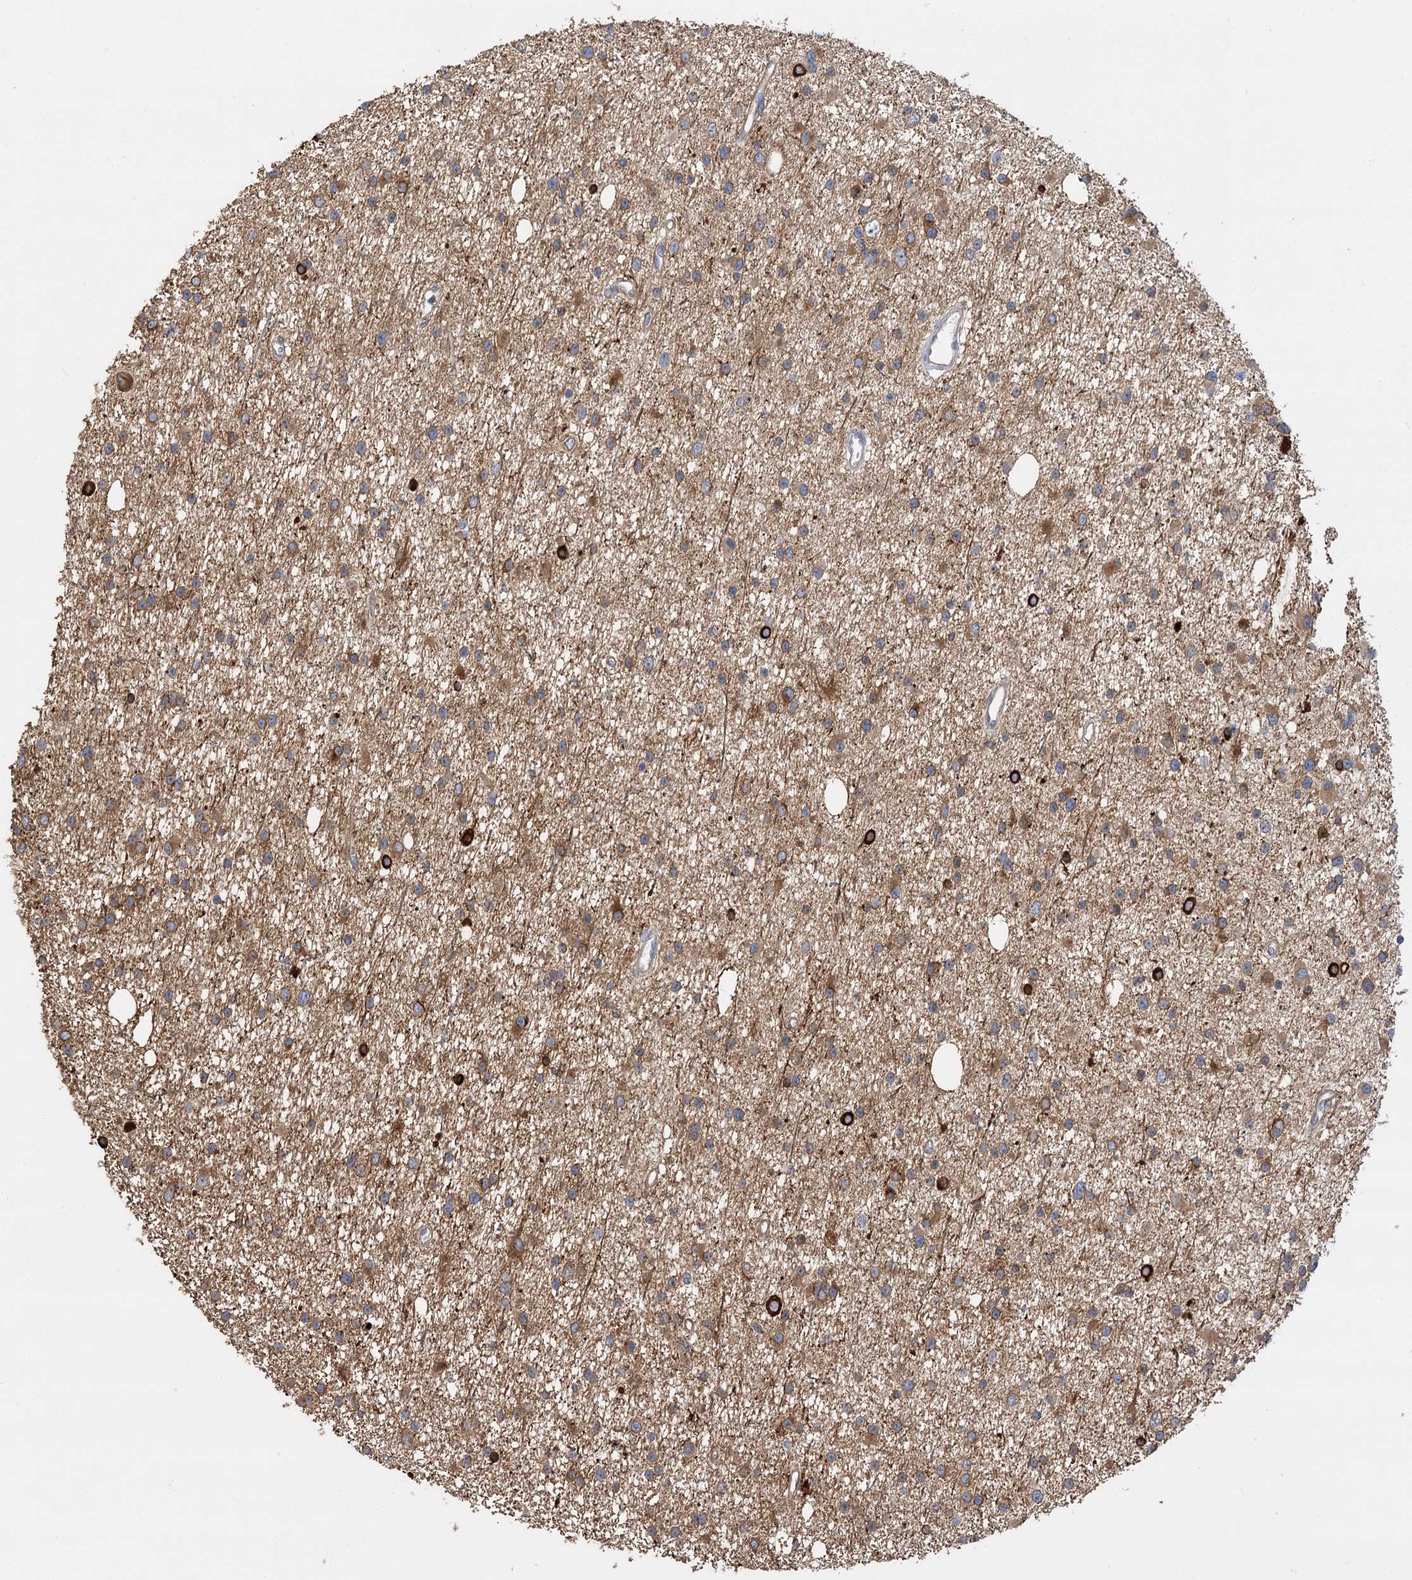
{"staining": {"intensity": "moderate", "quantity": "25%-75%", "location": "cytoplasmic/membranous"}, "tissue": "glioma", "cell_type": "Tumor cells", "image_type": "cancer", "snomed": [{"axis": "morphology", "description": "Glioma, malignant, Low grade"}, {"axis": "topography", "description": "Cerebral cortex"}], "caption": "IHC (DAB (3,3'-diaminobenzidine)) staining of malignant glioma (low-grade) reveals moderate cytoplasmic/membranous protein positivity in approximately 25%-75% of tumor cells. Nuclei are stained in blue.", "gene": "GUSB", "patient": {"sex": "female", "age": 39}}